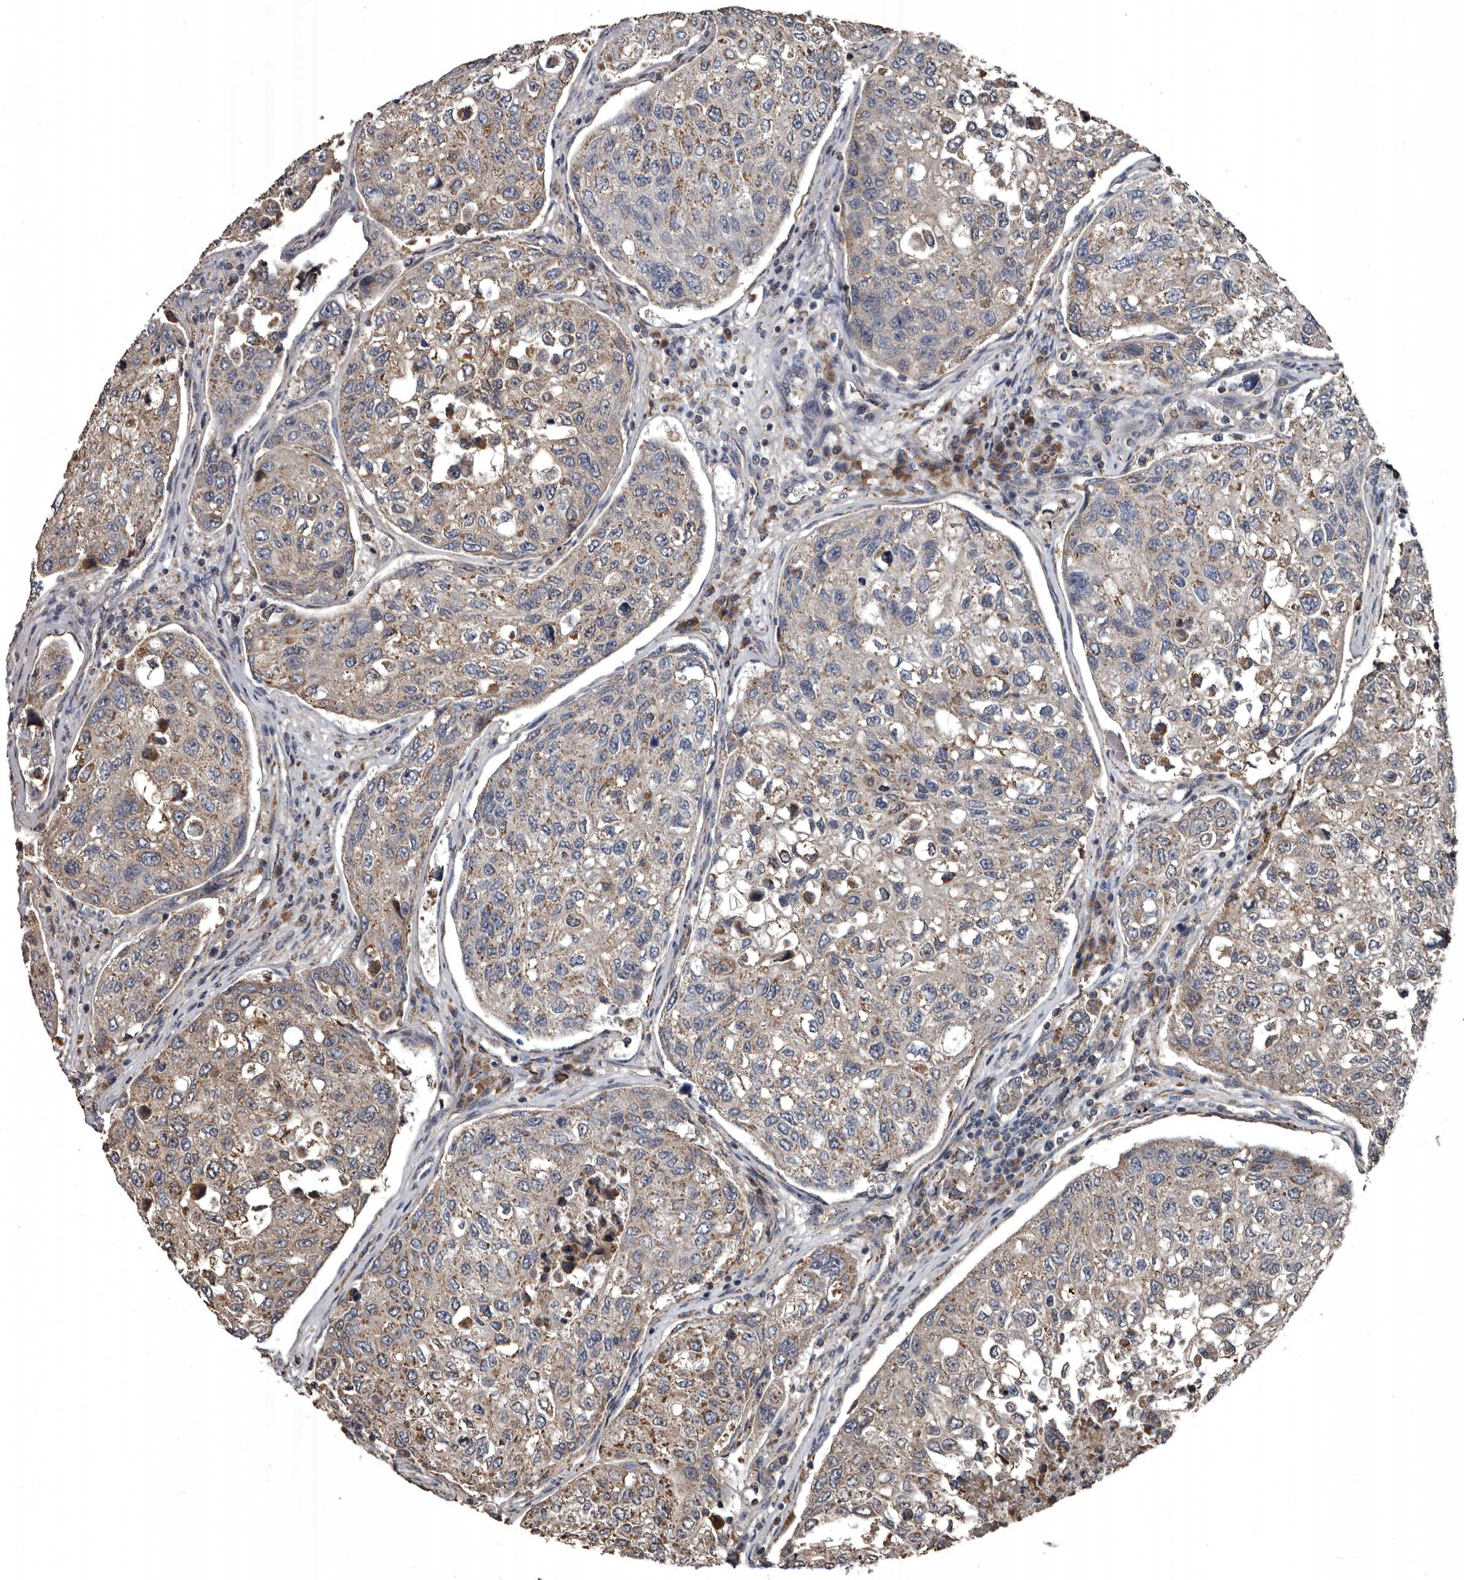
{"staining": {"intensity": "moderate", "quantity": ">75%", "location": "cytoplasmic/membranous"}, "tissue": "urothelial cancer", "cell_type": "Tumor cells", "image_type": "cancer", "snomed": [{"axis": "morphology", "description": "Urothelial carcinoma, High grade"}, {"axis": "topography", "description": "Lymph node"}, {"axis": "topography", "description": "Urinary bladder"}], "caption": "Urothelial cancer was stained to show a protein in brown. There is medium levels of moderate cytoplasmic/membranous expression in approximately >75% of tumor cells. The staining was performed using DAB to visualize the protein expression in brown, while the nuclei were stained in blue with hematoxylin (Magnification: 20x).", "gene": "GREB1", "patient": {"sex": "male", "age": 51}}